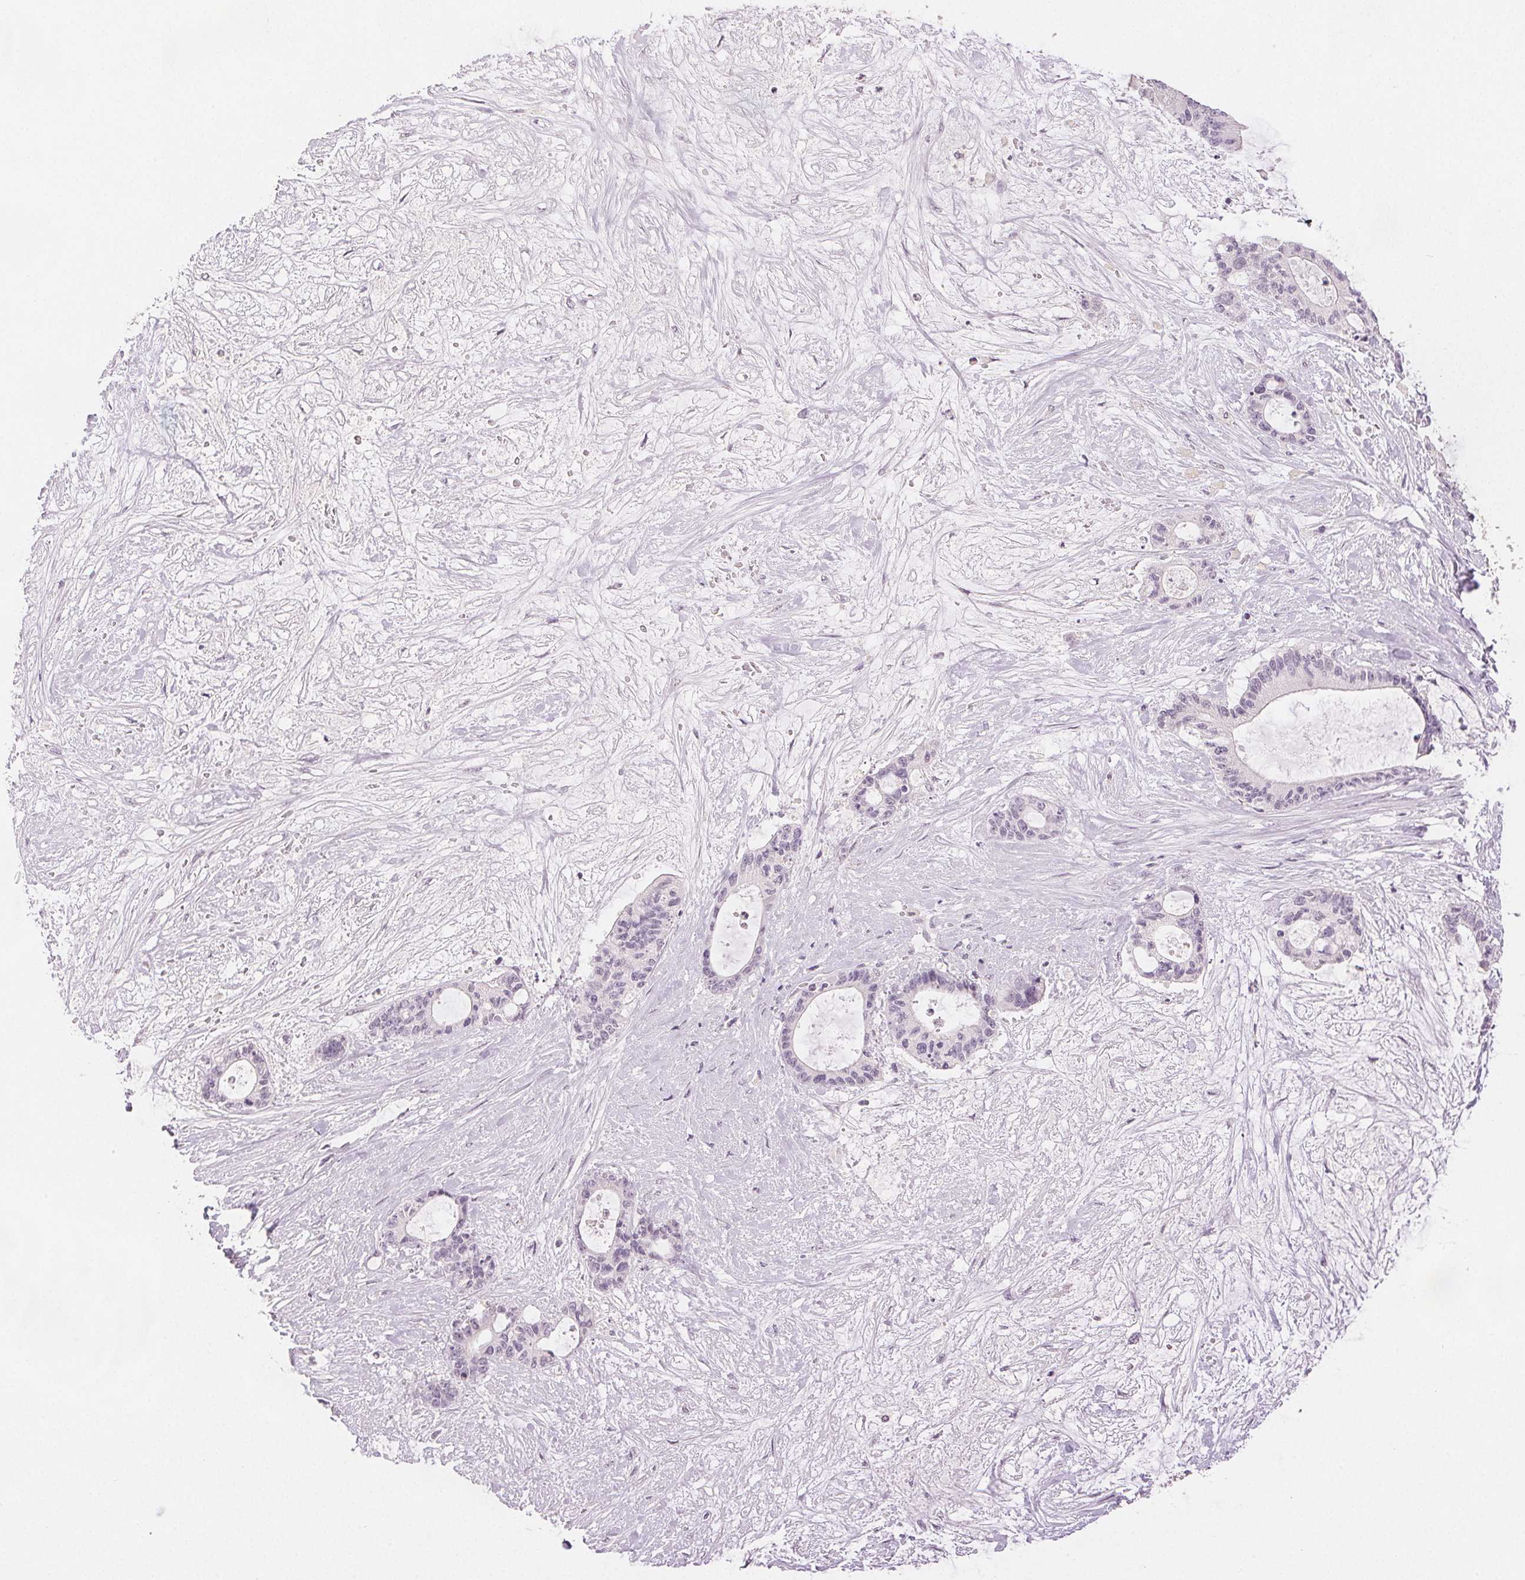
{"staining": {"intensity": "negative", "quantity": "none", "location": "none"}, "tissue": "liver cancer", "cell_type": "Tumor cells", "image_type": "cancer", "snomed": [{"axis": "morphology", "description": "Normal tissue, NOS"}, {"axis": "morphology", "description": "Cholangiocarcinoma"}, {"axis": "topography", "description": "Liver"}, {"axis": "topography", "description": "Peripheral nerve tissue"}], "caption": "The immunohistochemistry micrograph has no significant staining in tumor cells of liver cancer (cholangiocarcinoma) tissue.", "gene": "SCGN", "patient": {"sex": "female", "age": 73}}